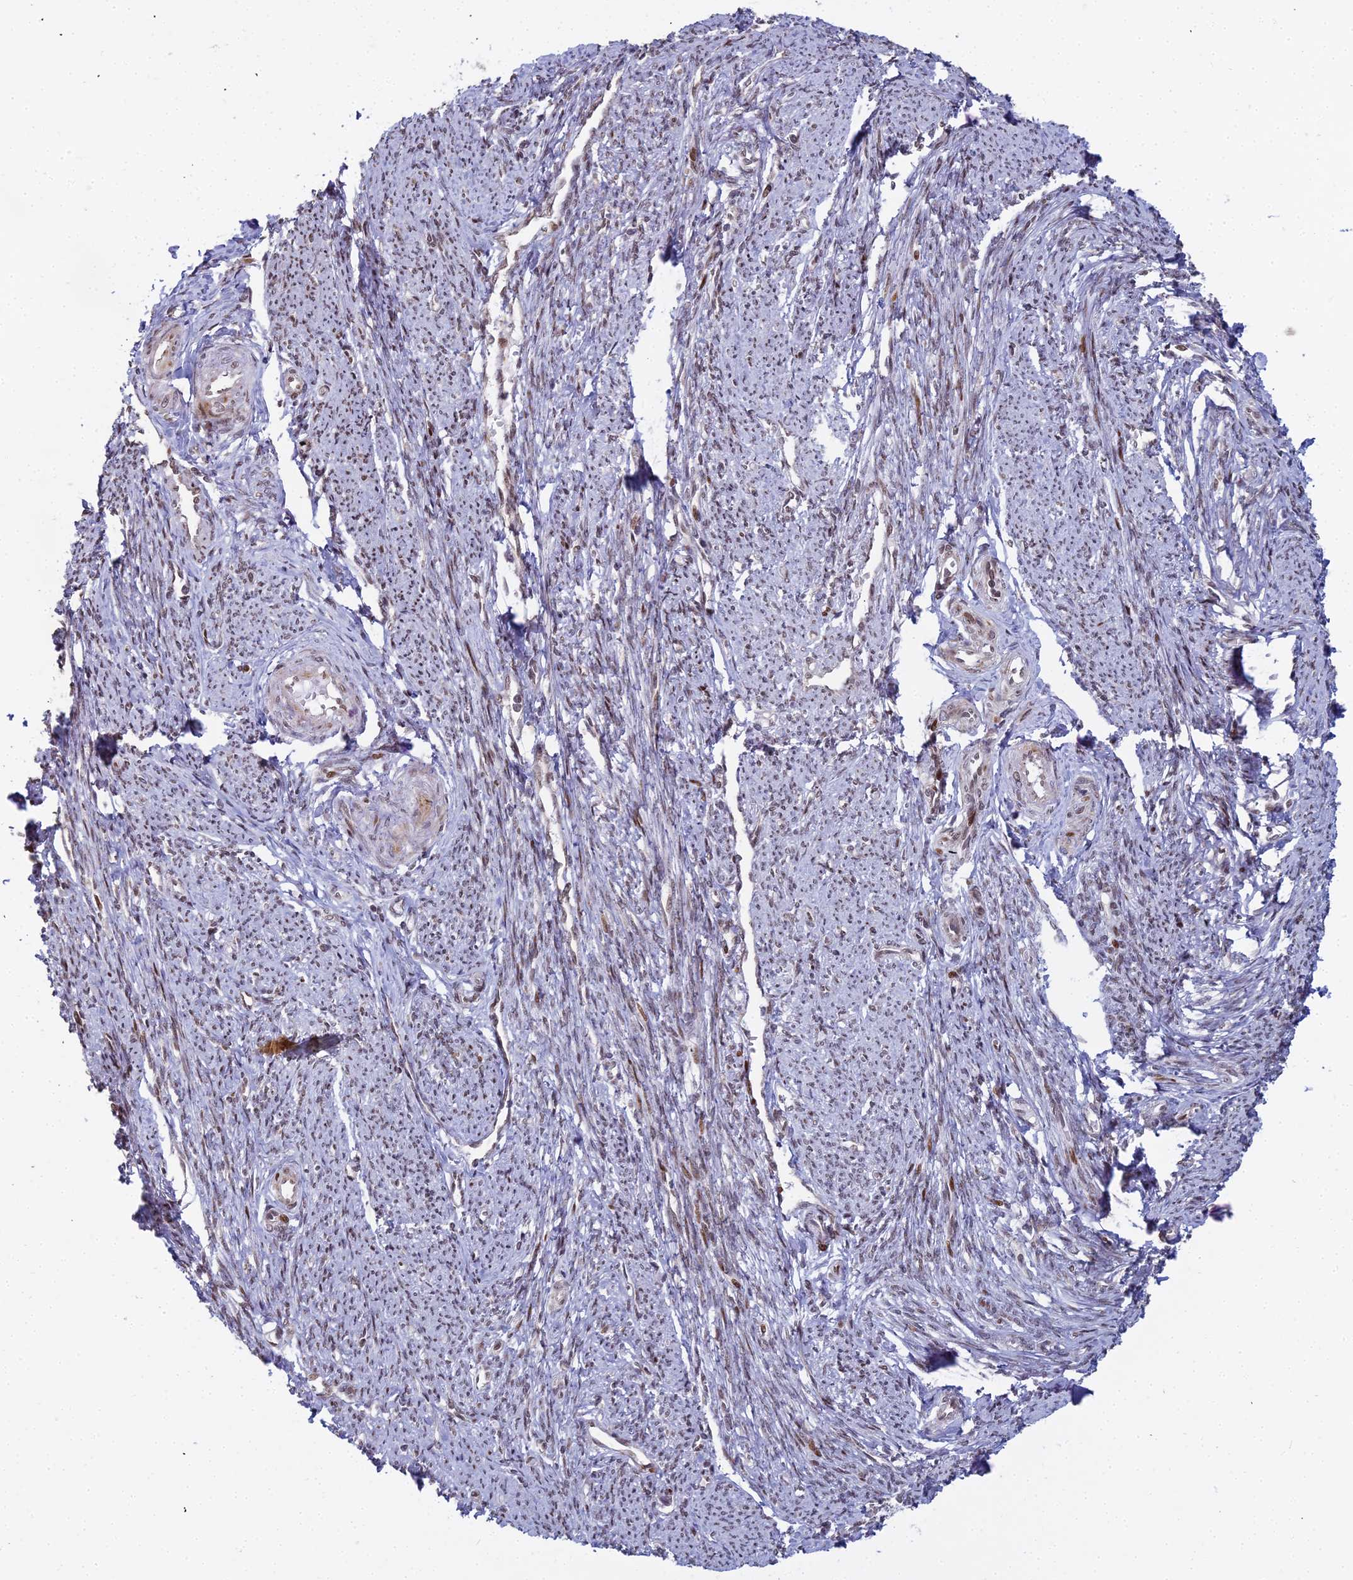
{"staining": {"intensity": "moderate", "quantity": "25%-75%", "location": "nuclear"}, "tissue": "smooth muscle", "cell_type": "Smooth muscle cells", "image_type": "normal", "snomed": [{"axis": "morphology", "description": "Normal tissue, NOS"}, {"axis": "topography", "description": "Smooth muscle"}, {"axis": "topography", "description": "Uterus"}], "caption": "Protein staining of normal smooth muscle reveals moderate nuclear expression in about 25%-75% of smooth muscle cells. Using DAB (brown) and hematoxylin (blue) stains, captured at high magnification using brightfield microscopy.", "gene": "ABCA2", "patient": {"sex": "female", "age": 59}}